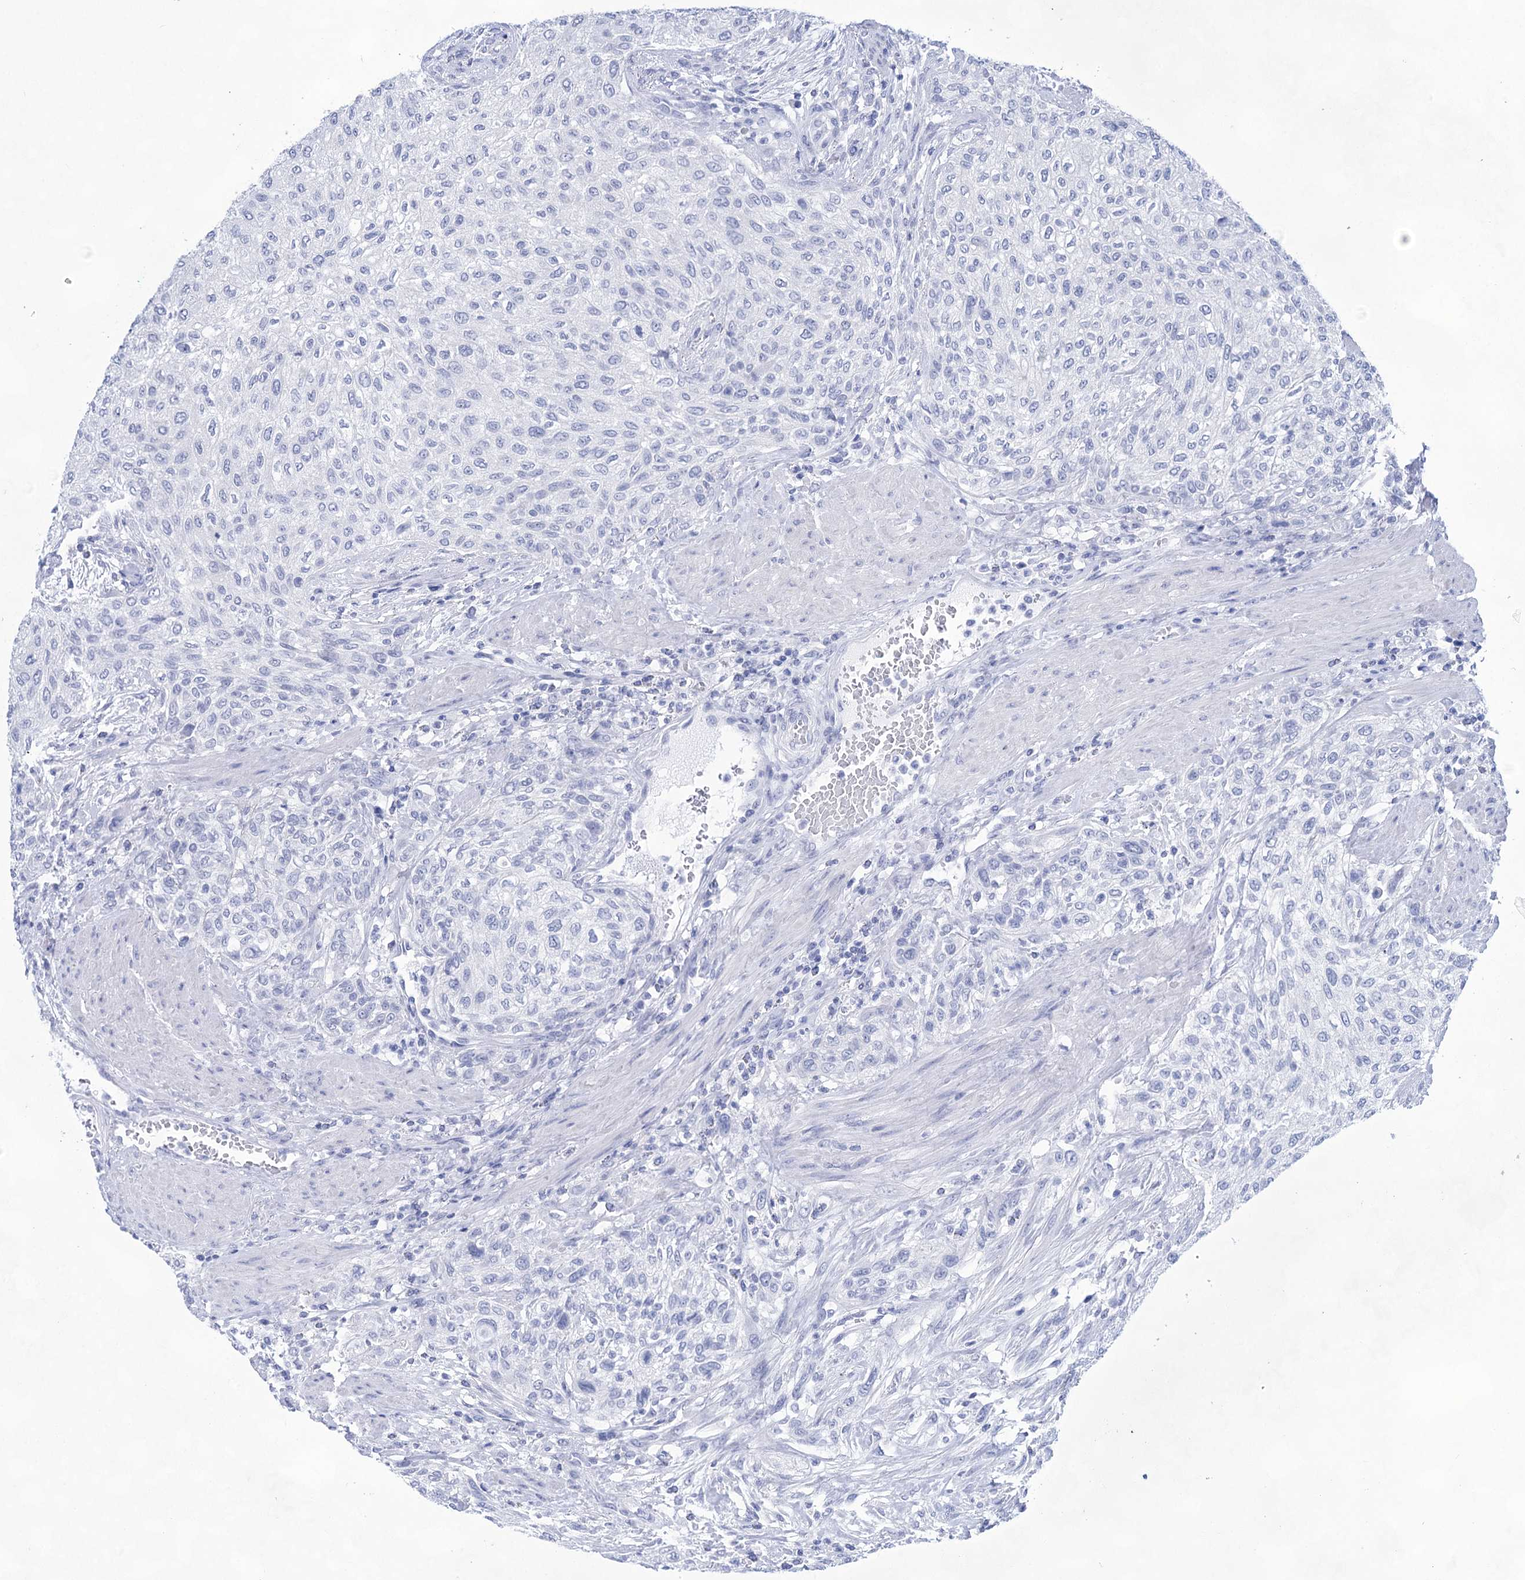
{"staining": {"intensity": "negative", "quantity": "none", "location": "none"}, "tissue": "urothelial cancer", "cell_type": "Tumor cells", "image_type": "cancer", "snomed": [{"axis": "morphology", "description": "Urothelial carcinoma, High grade"}, {"axis": "topography", "description": "Urinary bladder"}], "caption": "This photomicrograph is of urothelial cancer stained with IHC to label a protein in brown with the nuclei are counter-stained blue. There is no staining in tumor cells.", "gene": "LALBA", "patient": {"sex": "male", "age": 35}}